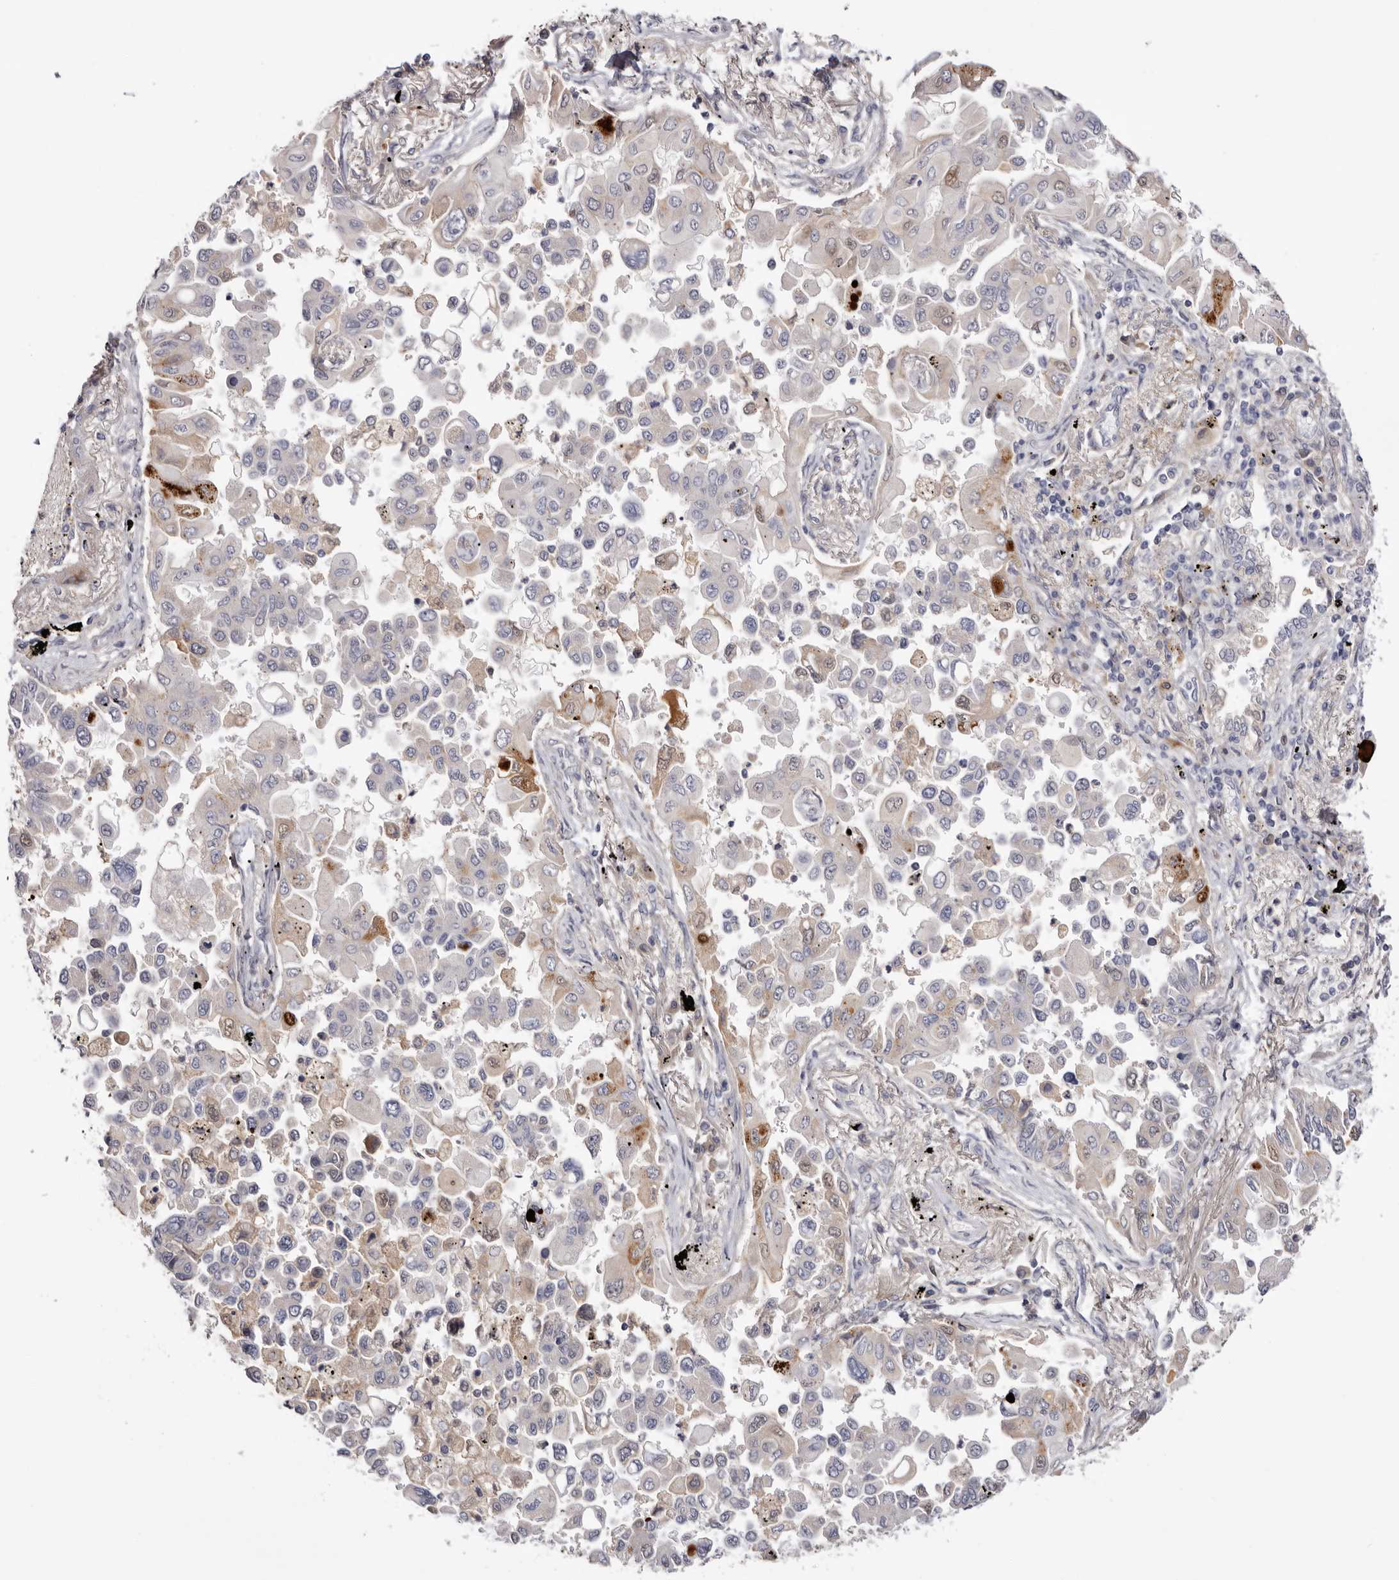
{"staining": {"intensity": "weak", "quantity": "<25%", "location": "cytoplasmic/membranous"}, "tissue": "lung cancer", "cell_type": "Tumor cells", "image_type": "cancer", "snomed": [{"axis": "morphology", "description": "Adenocarcinoma, NOS"}, {"axis": "topography", "description": "Lung"}], "caption": "Immunohistochemical staining of lung cancer demonstrates no significant positivity in tumor cells.", "gene": "LMLN", "patient": {"sex": "female", "age": 67}}